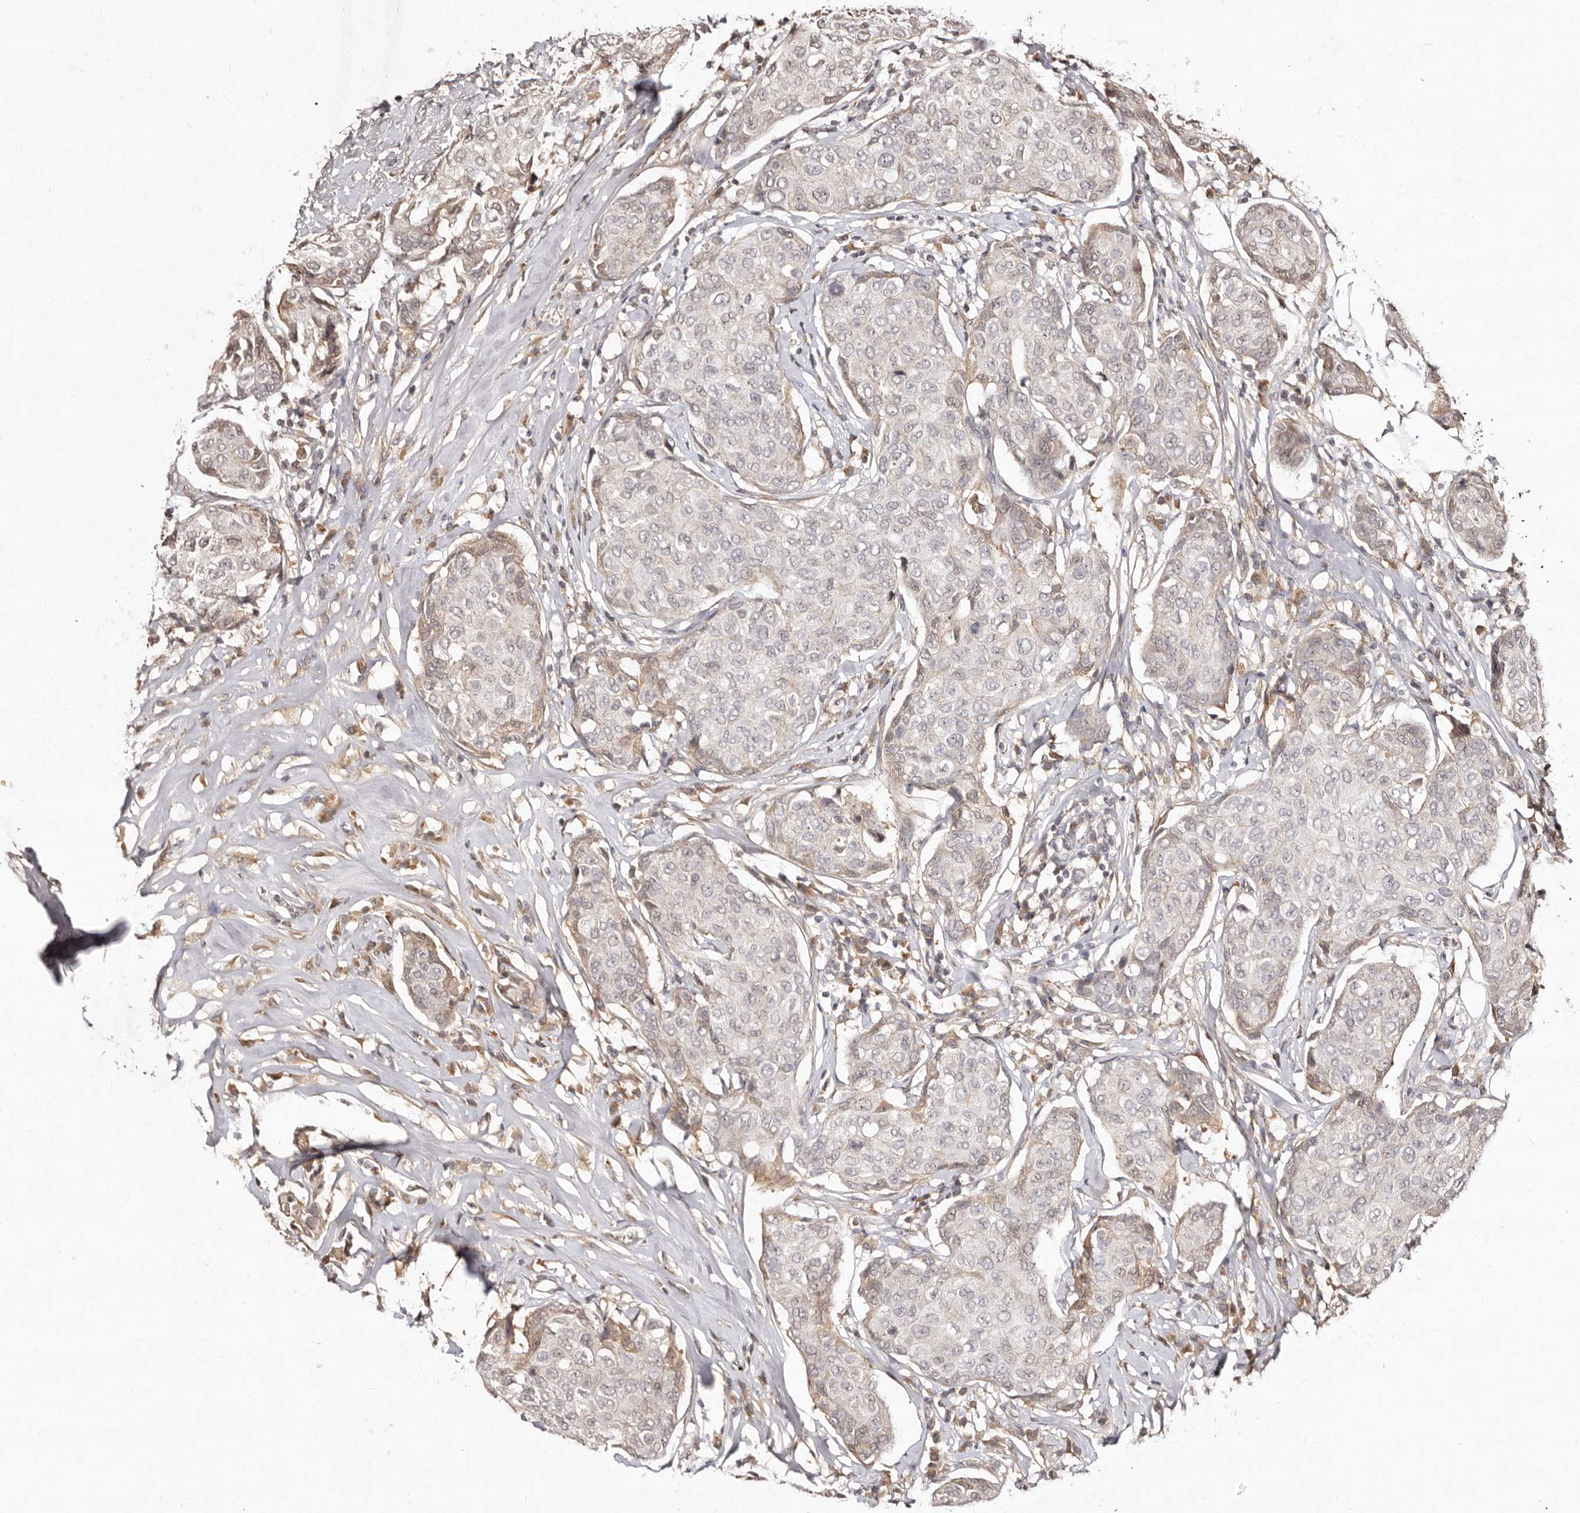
{"staining": {"intensity": "weak", "quantity": "<25%", "location": "cytoplasmic/membranous"}, "tissue": "breast cancer", "cell_type": "Tumor cells", "image_type": "cancer", "snomed": [{"axis": "morphology", "description": "Duct carcinoma"}, {"axis": "topography", "description": "Breast"}], "caption": "Tumor cells are negative for protein expression in human breast cancer.", "gene": "LCORL", "patient": {"sex": "female", "age": 80}}